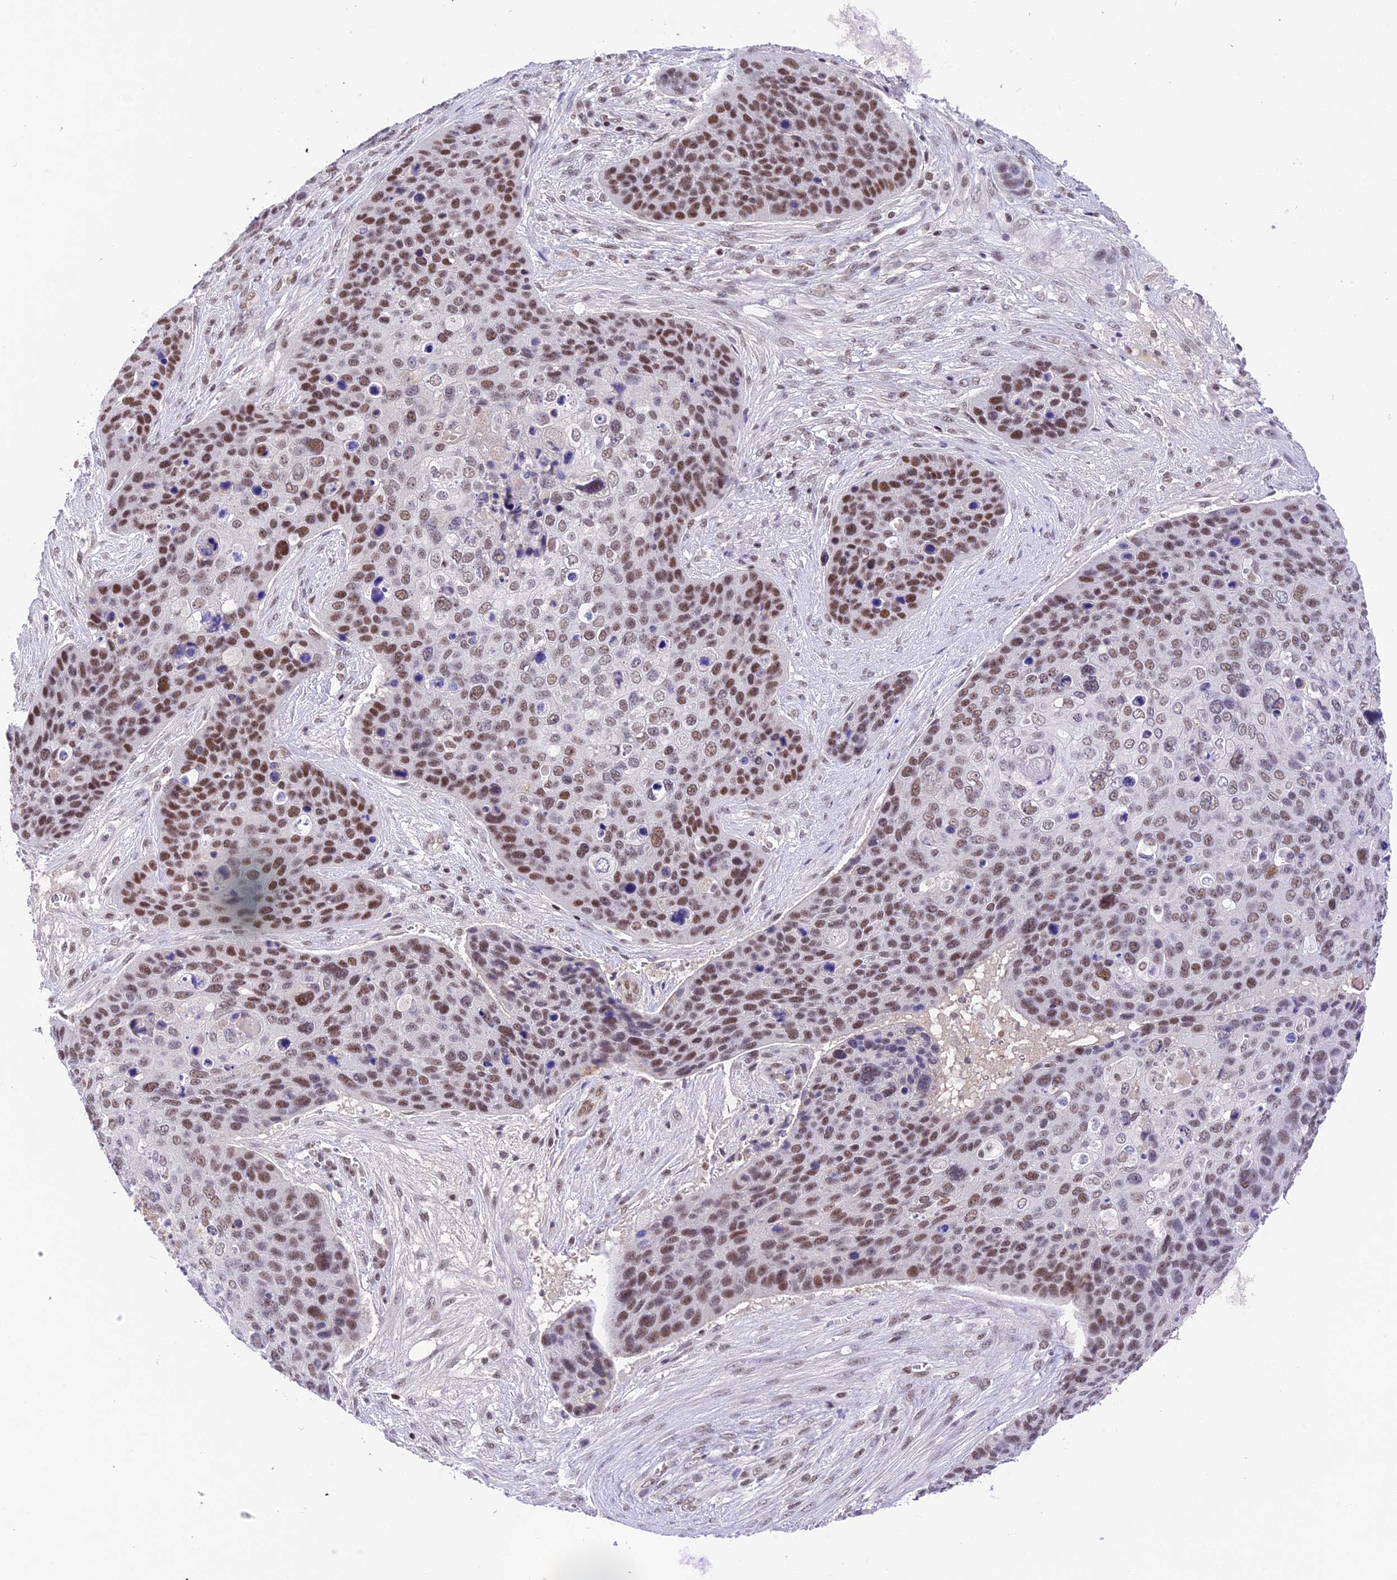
{"staining": {"intensity": "strong", "quantity": "25%-75%", "location": "nuclear"}, "tissue": "skin cancer", "cell_type": "Tumor cells", "image_type": "cancer", "snomed": [{"axis": "morphology", "description": "Basal cell carcinoma"}, {"axis": "topography", "description": "Skin"}], "caption": "Skin basal cell carcinoma tissue exhibits strong nuclear expression in about 25%-75% of tumor cells, visualized by immunohistochemistry.", "gene": "THAP11", "patient": {"sex": "female", "age": 74}}